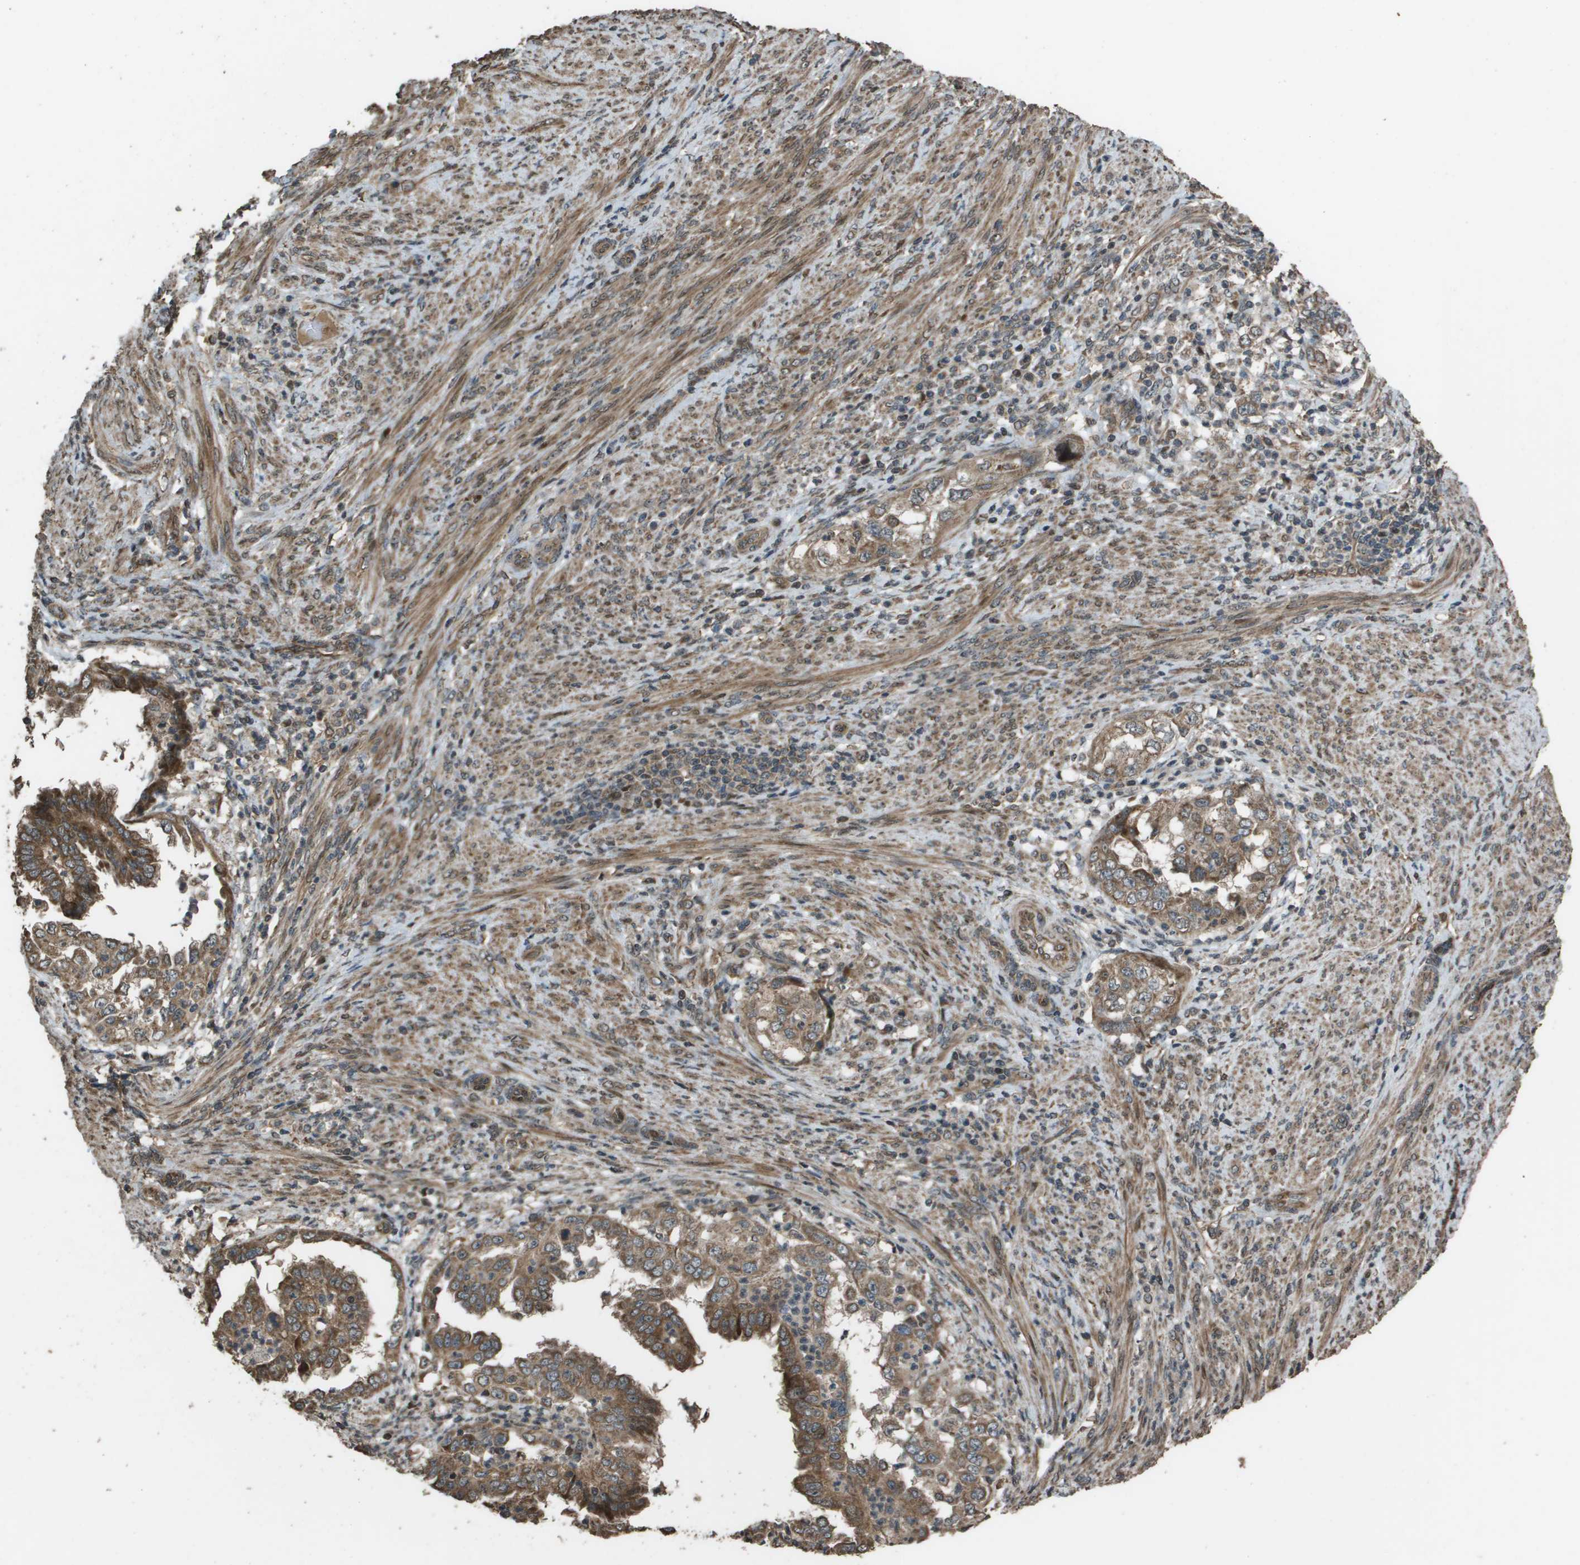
{"staining": {"intensity": "strong", "quantity": ">75%", "location": "cytoplasmic/membranous"}, "tissue": "endometrial cancer", "cell_type": "Tumor cells", "image_type": "cancer", "snomed": [{"axis": "morphology", "description": "Adenocarcinoma, NOS"}, {"axis": "topography", "description": "Endometrium"}], "caption": "A micrograph of endometrial adenocarcinoma stained for a protein reveals strong cytoplasmic/membranous brown staining in tumor cells.", "gene": "FIG4", "patient": {"sex": "female", "age": 85}}